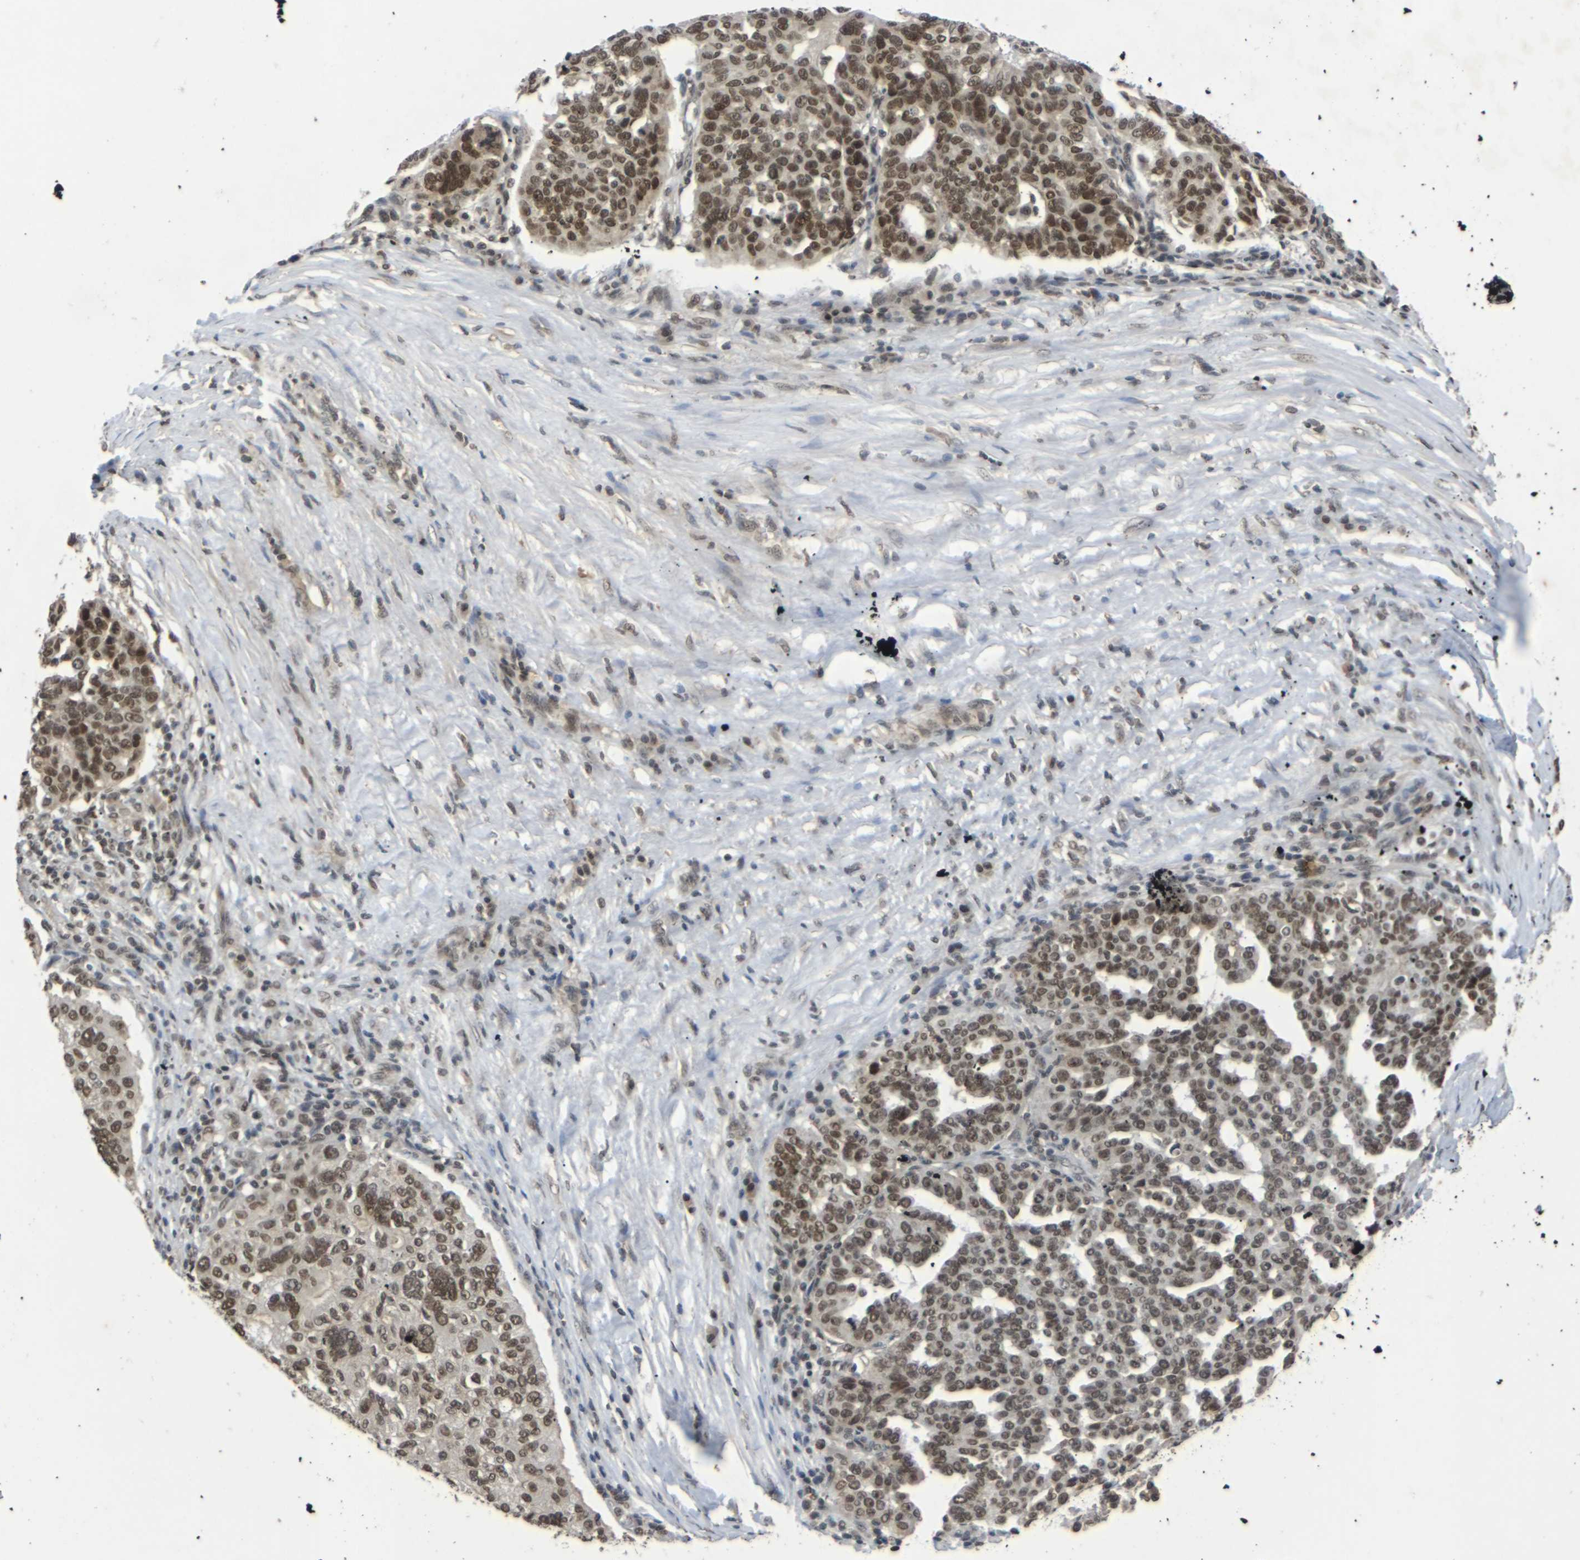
{"staining": {"intensity": "moderate", "quantity": ">75%", "location": "cytoplasmic/membranous,nuclear"}, "tissue": "ovarian cancer", "cell_type": "Tumor cells", "image_type": "cancer", "snomed": [{"axis": "morphology", "description": "Cystadenocarcinoma, serous, NOS"}, {"axis": "topography", "description": "Ovary"}], "caption": "DAB (3,3'-diaminobenzidine) immunohistochemical staining of human serous cystadenocarcinoma (ovarian) displays moderate cytoplasmic/membranous and nuclear protein positivity in about >75% of tumor cells.", "gene": "NELFA", "patient": {"sex": "female", "age": 59}}